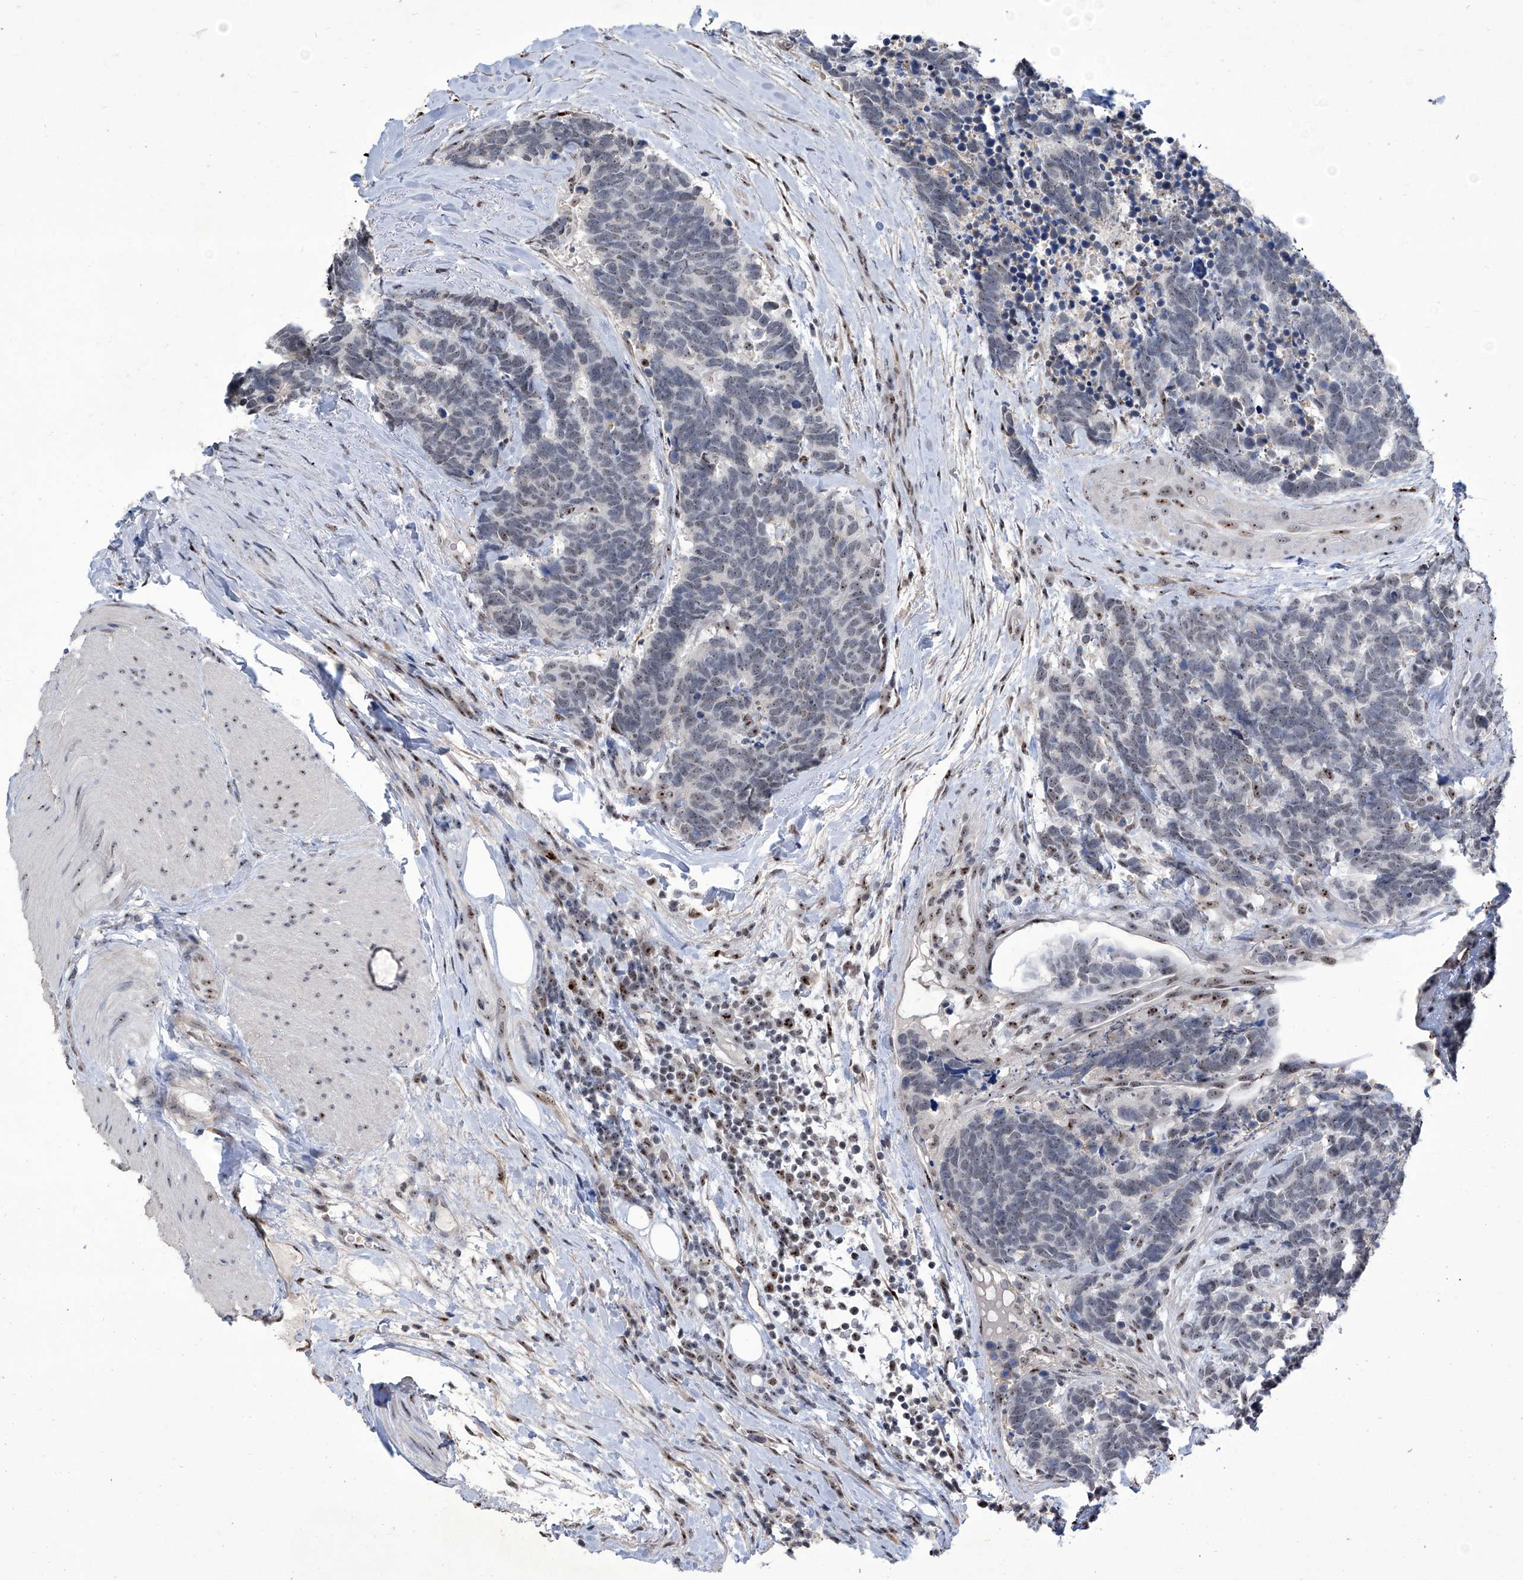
{"staining": {"intensity": "negative", "quantity": "none", "location": "none"}, "tissue": "carcinoid", "cell_type": "Tumor cells", "image_type": "cancer", "snomed": [{"axis": "morphology", "description": "Carcinoma, NOS"}, {"axis": "morphology", "description": "Carcinoid, malignant, NOS"}, {"axis": "topography", "description": "Urinary bladder"}], "caption": "High magnification brightfield microscopy of carcinoma stained with DAB (brown) and counterstained with hematoxylin (blue): tumor cells show no significant expression.", "gene": "CMTR1", "patient": {"sex": "male", "age": 57}}